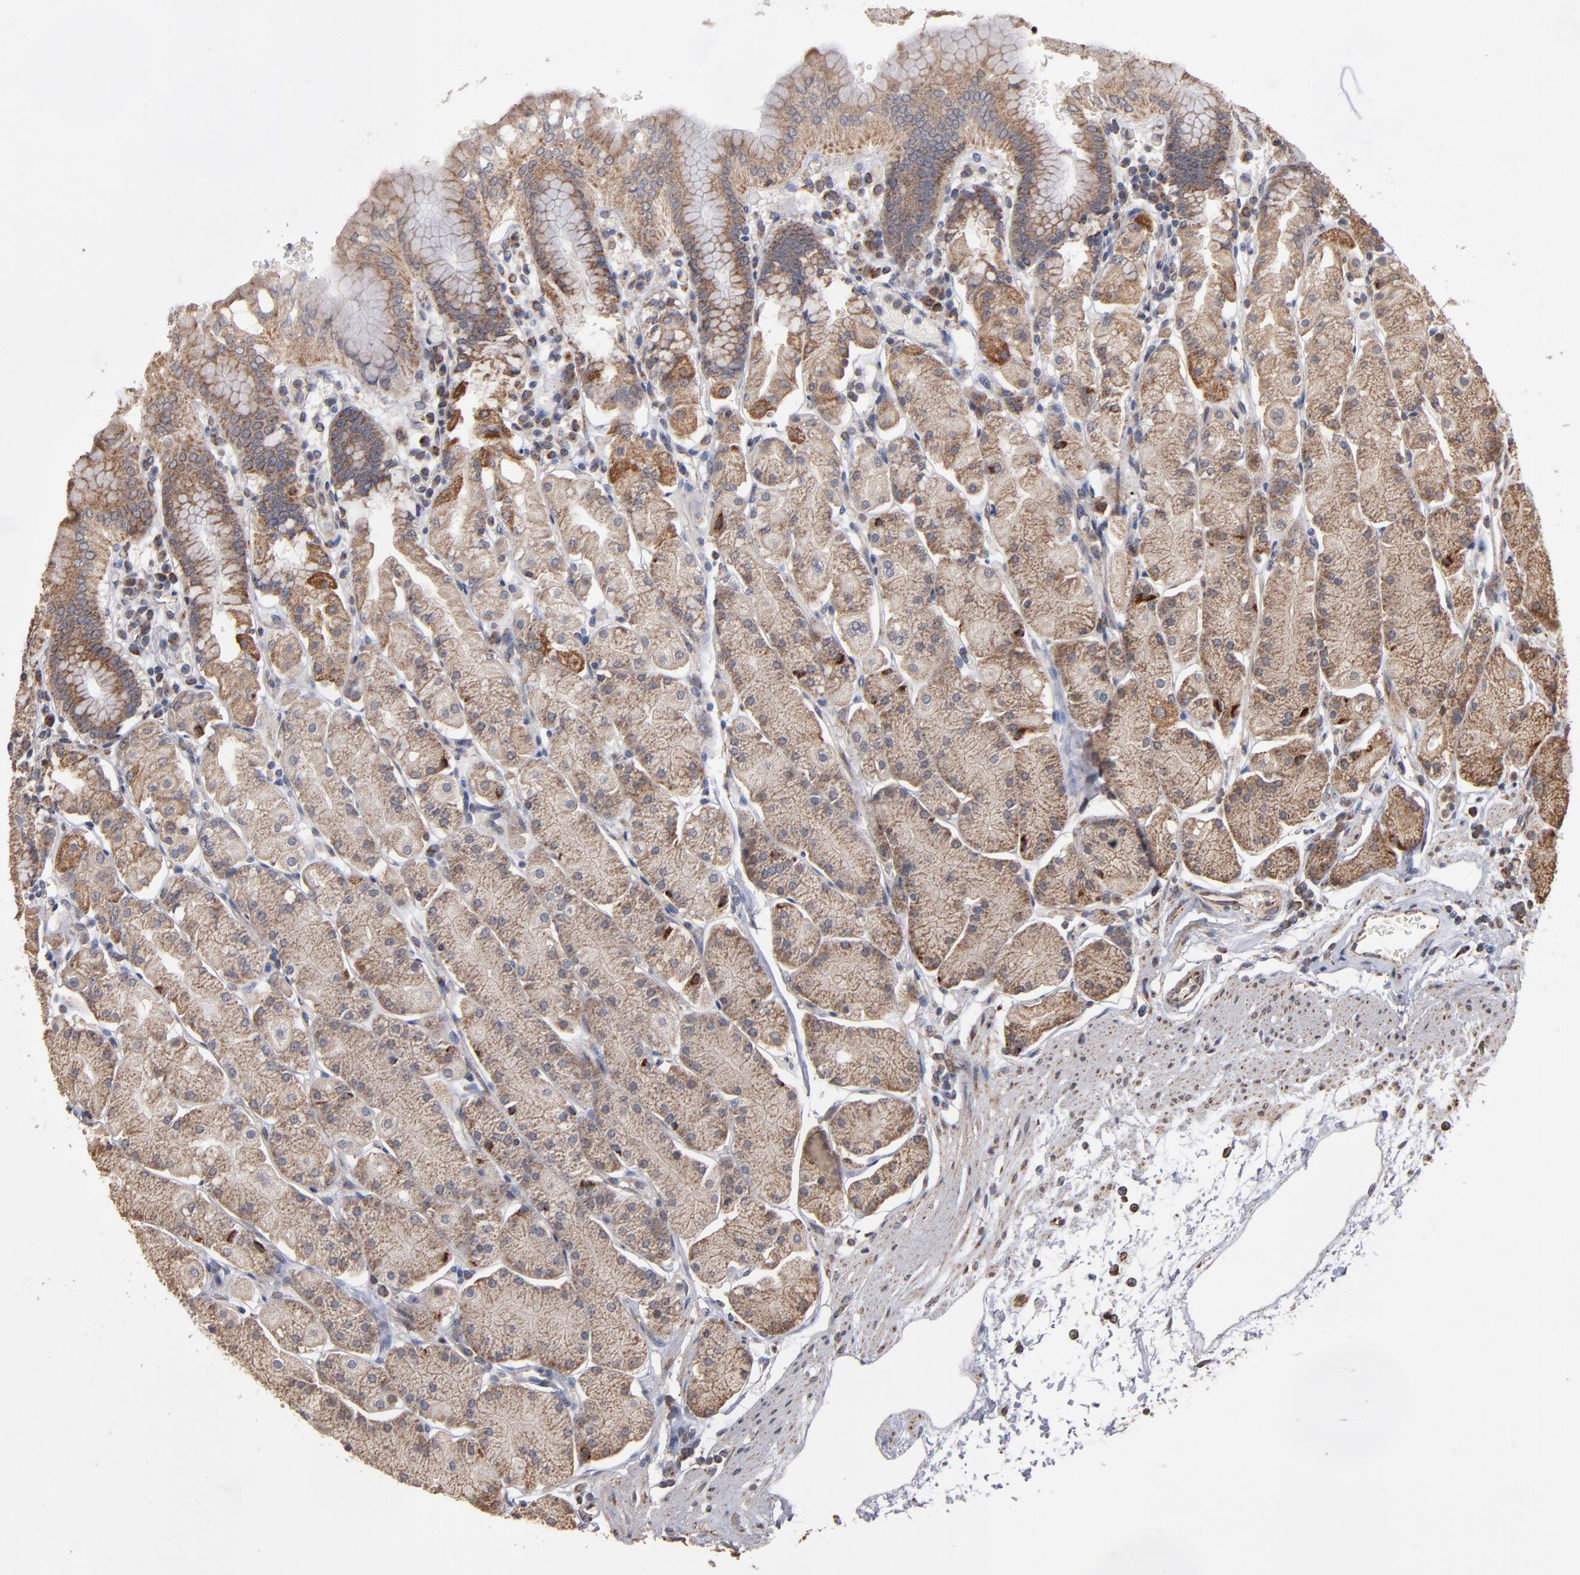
{"staining": {"intensity": "moderate", "quantity": "<25%", "location": "cytoplasmic/membranous"}, "tissue": "stomach", "cell_type": "Glandular cells", "image_type": "normal", "snomed": [{"axis": "morphology", "description": "Normal tissue, NOS"}, {"axis": "topography", "description": "Stomach, upper"}, {"axis": "topography", "description": "Stomach"}], "caption": "Stomach stained for a protein demonstrates moderate cytoplasmic/membranous positivity in glandular cells. The staining was performed using DAB, with brown indicating positive protein expression. Nuclei are stained blue with hematoxylin.", "gene": "MIPOL1", "patient": {"sex": "male", "age": 76}}